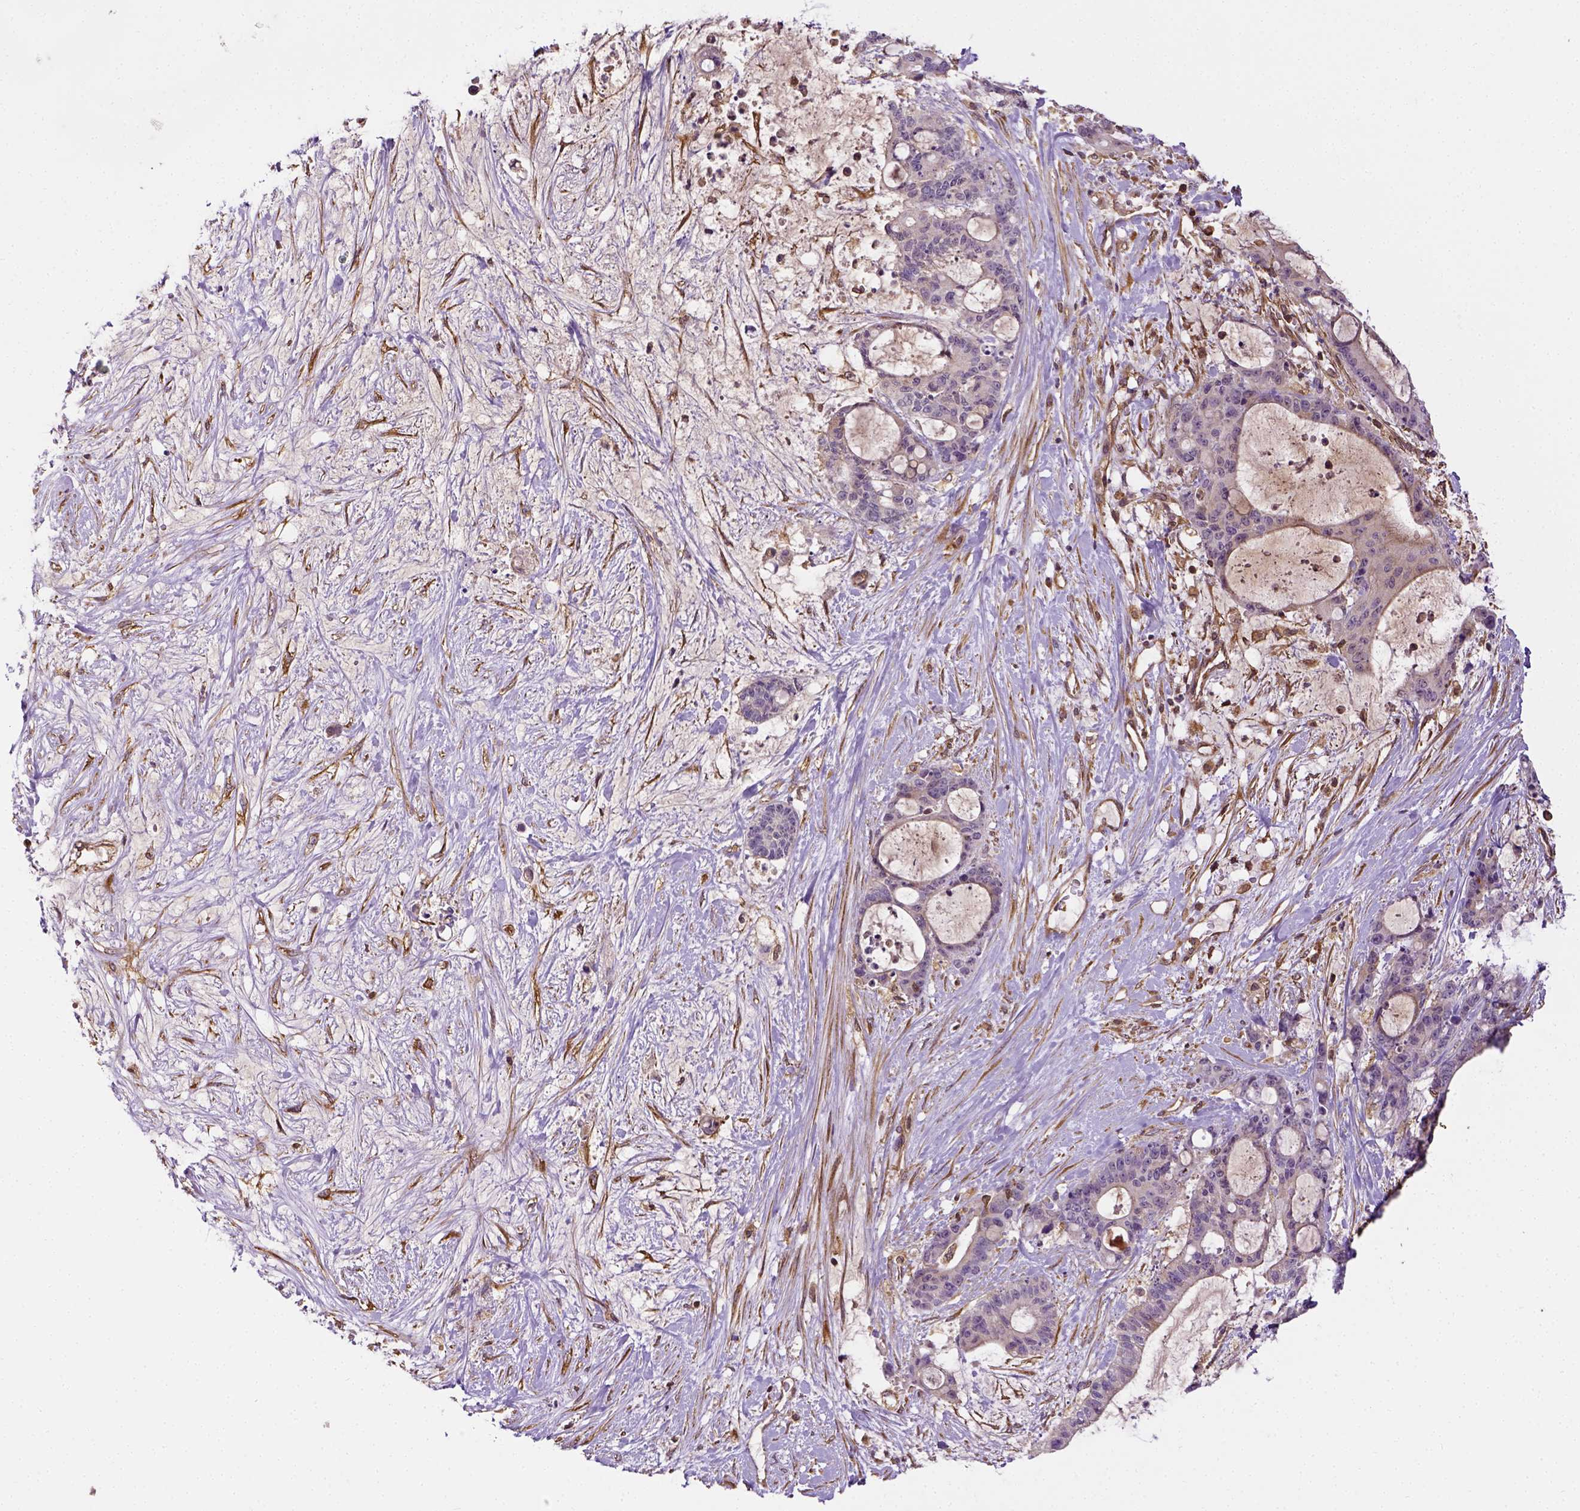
{"staining": {"intensity": "negative", "quantity": "none", "location": "none"}, "tissue": "liver cancer", "cell_type": "Tumor cells", "image_type": "cancer", "snomed": [{"axis": "morphology", "description": "Normal tissue, NOS"}, {"axis": "morphology", "description": "Cholangiocarcinoma"}, {"axis": "topography", "description": "Liver"}, {"axis": "topography", "description": "Peripheral nerve tissue"}], "caption": "An image of human liver cancer (cholangiocarcinoma) is negative for staining in tumor cells.", "gene": "MATK", "patient": {"sex": "female", "age": 73}}